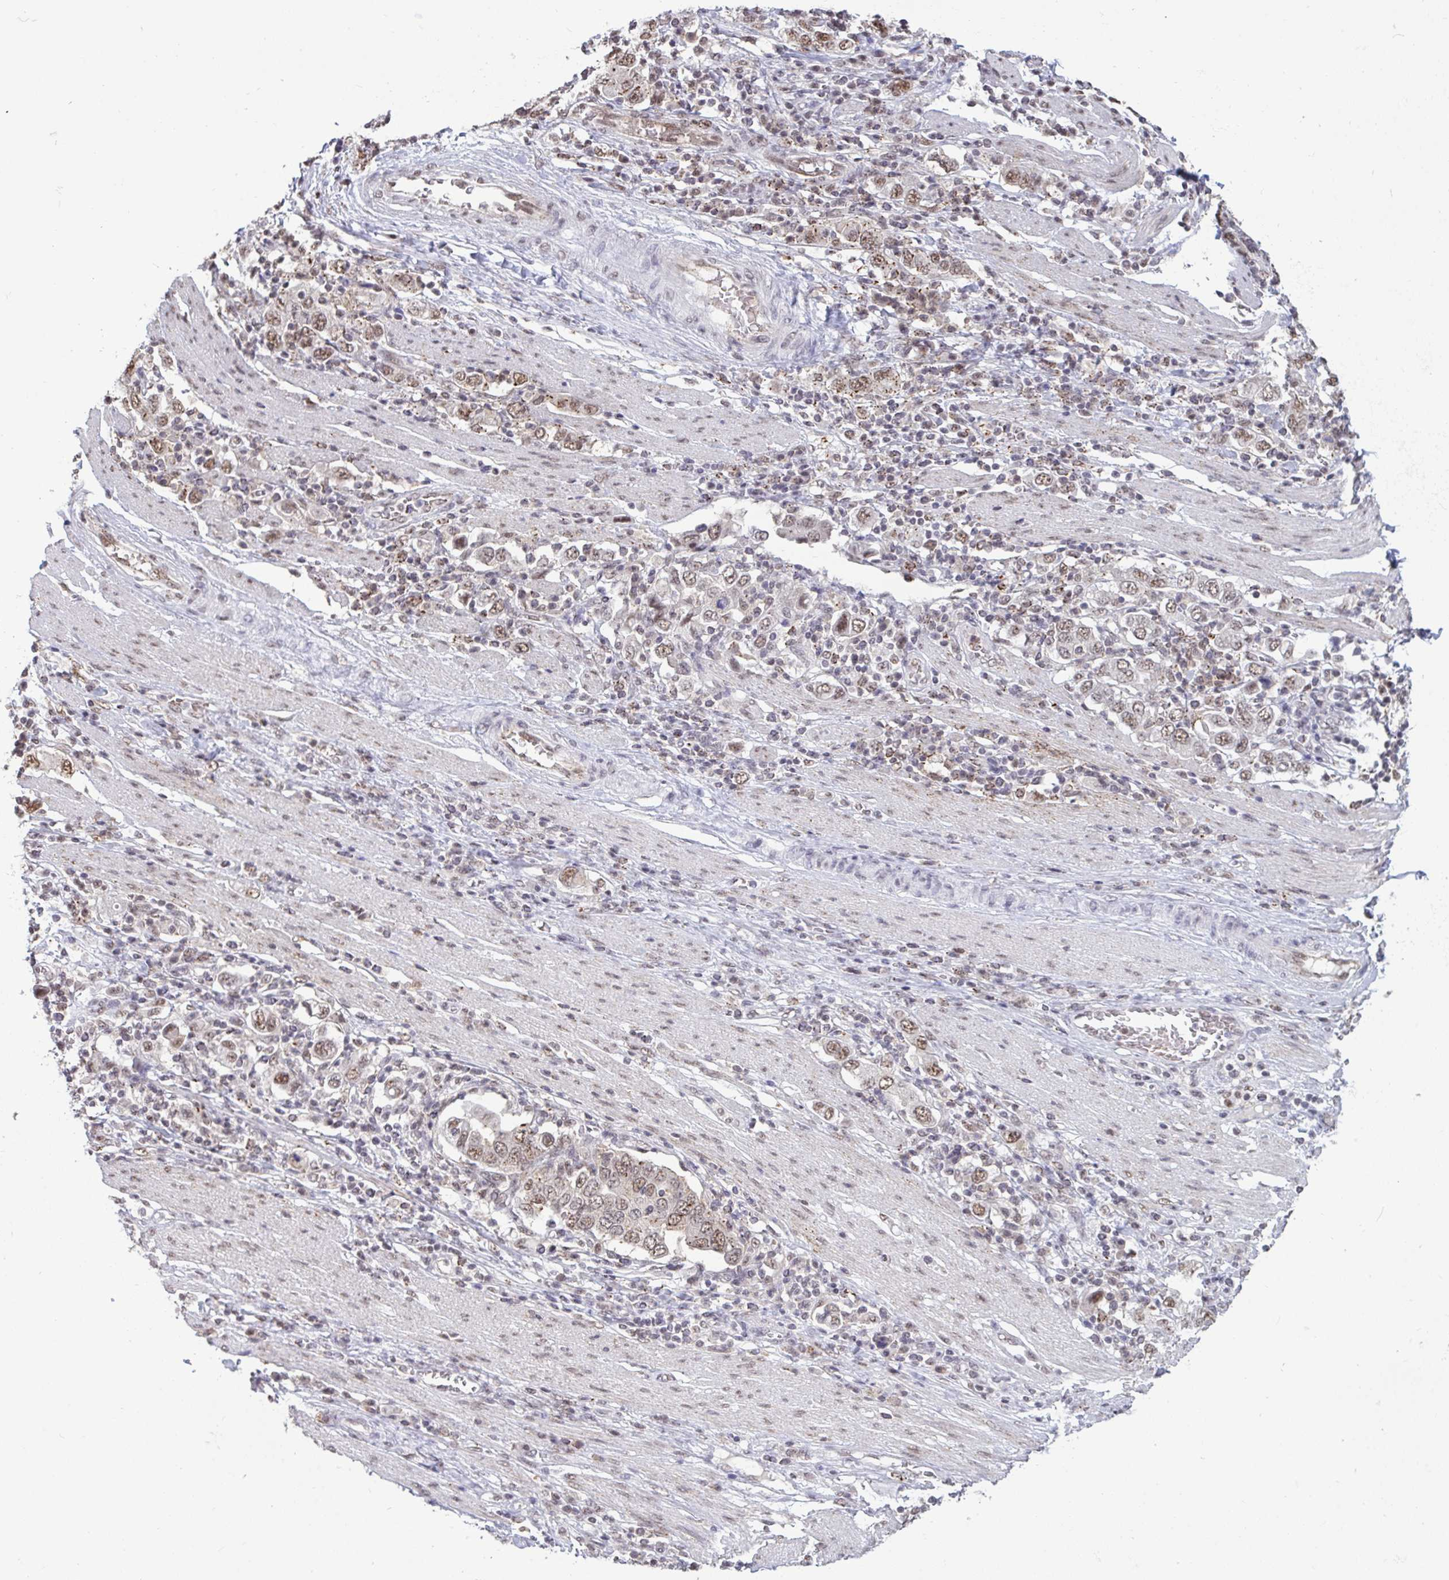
{"staining": {"intensity": "moderate", "quantity": ">75%", "location": "nuclear"}, "tissue": "stomach cancer", "cell_type": "Tumor cells", "image_type": "cancer", "snomed": [{"axis": "morphology", "description": "Adenocarcinoma, NOS"}, {"axis": "topography", "description": "Stomach, upper"}, {"axis": "topography", "description": "Stomach"}], "caption": "Stomach cancer was stained to show a protein in brown. There is medium levels of moderate nuclear positivity in about >75% of tumor cells.", "gene": "PUF60", "patient": {"sex": "male", "age": 62}}